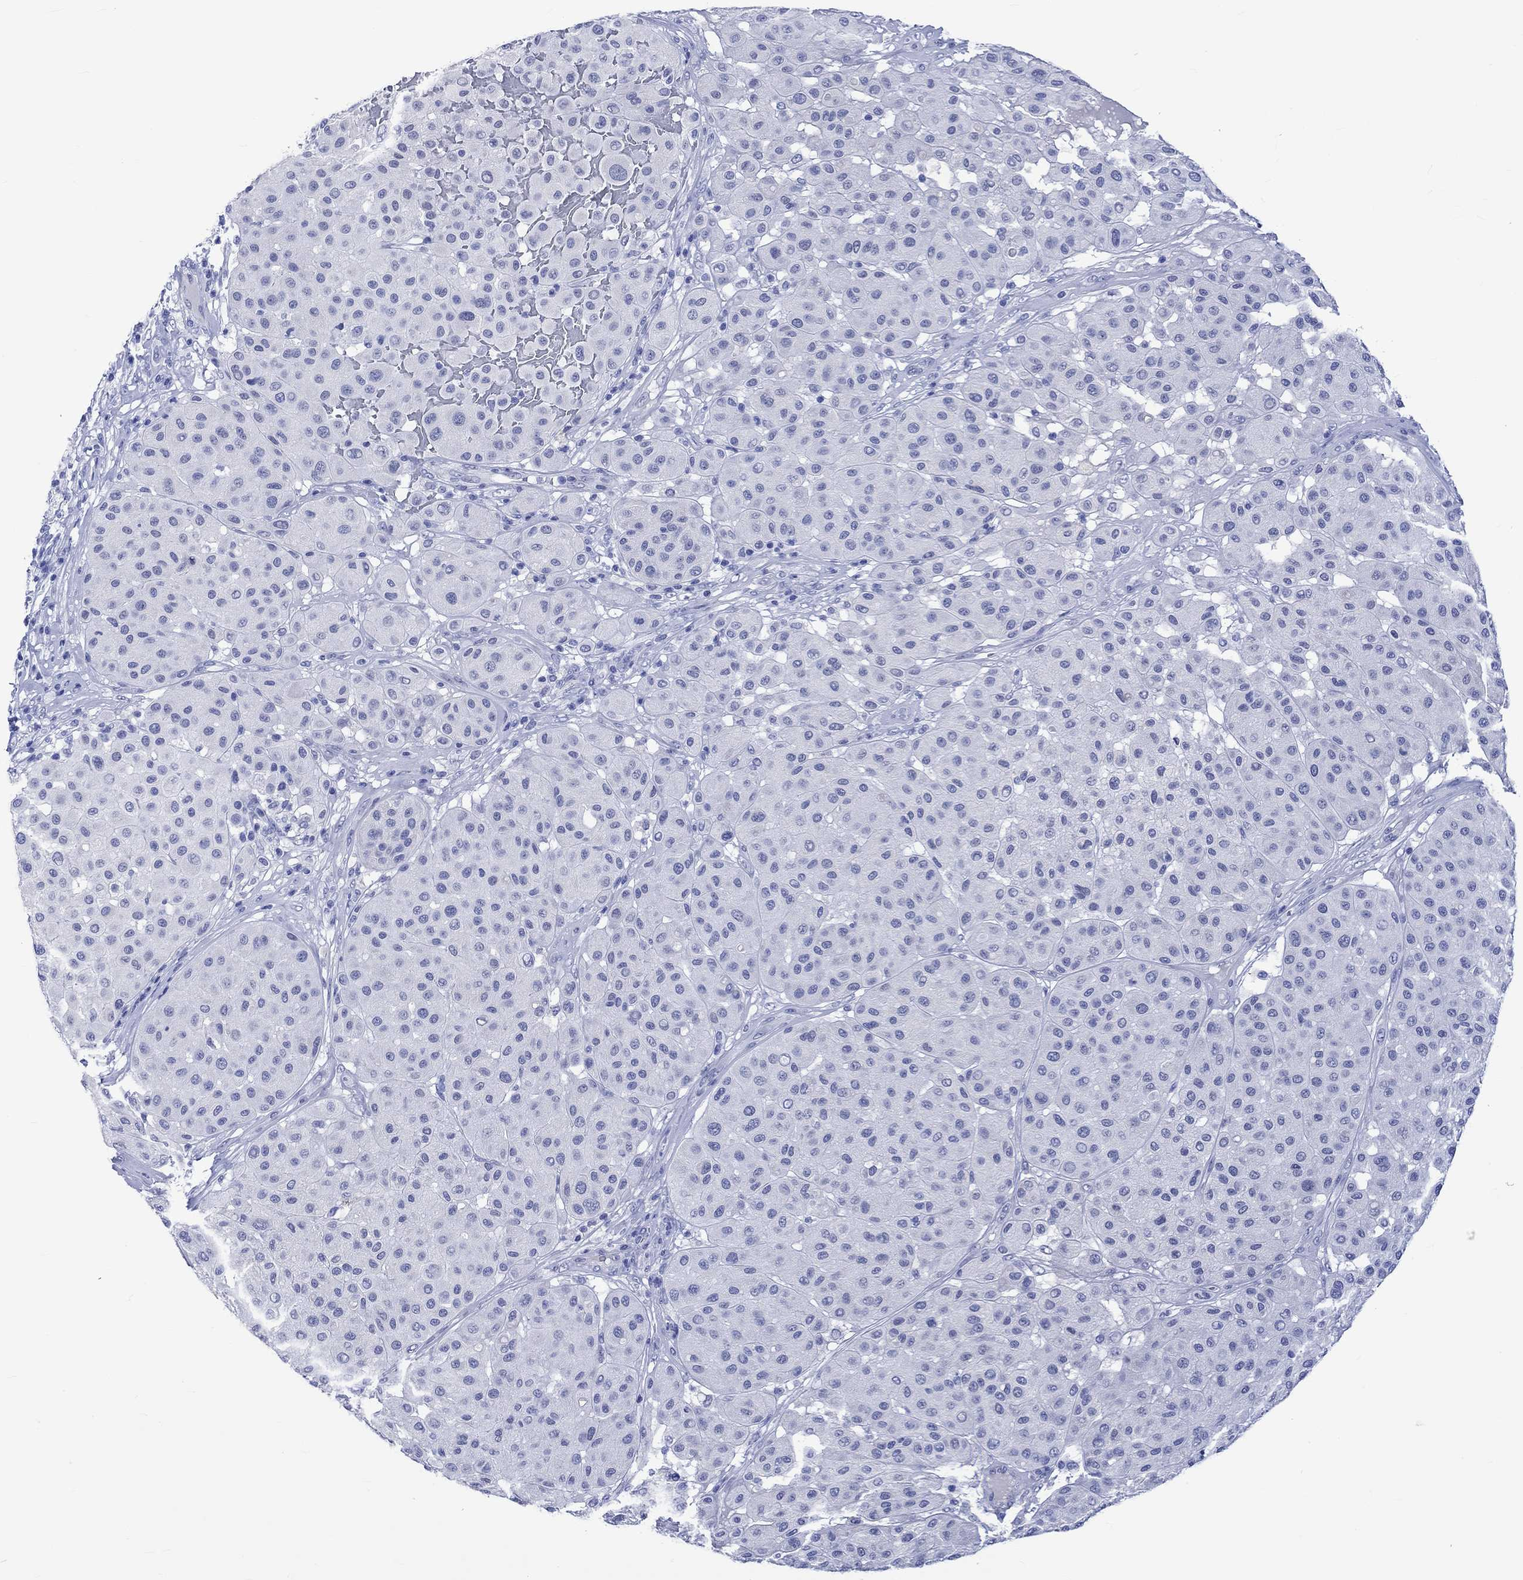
{"staining": {"intensity": "negative", "quantity": "none", "location": "none"}, "tissue": "melanoma", "cell_type": "Tumor cells", "image_type": "cancer", "snomed": [{"axis": "morphology", "description": "Malignant melanoma, Metastatic site"}, {"axis": "topography", "description": "Smooth muscle"}], "caption": "An image of human melanoma is negative for staining in tumor cells.", "gene": "KLHL33", "patient": {"sex": "male", "age": 41}}